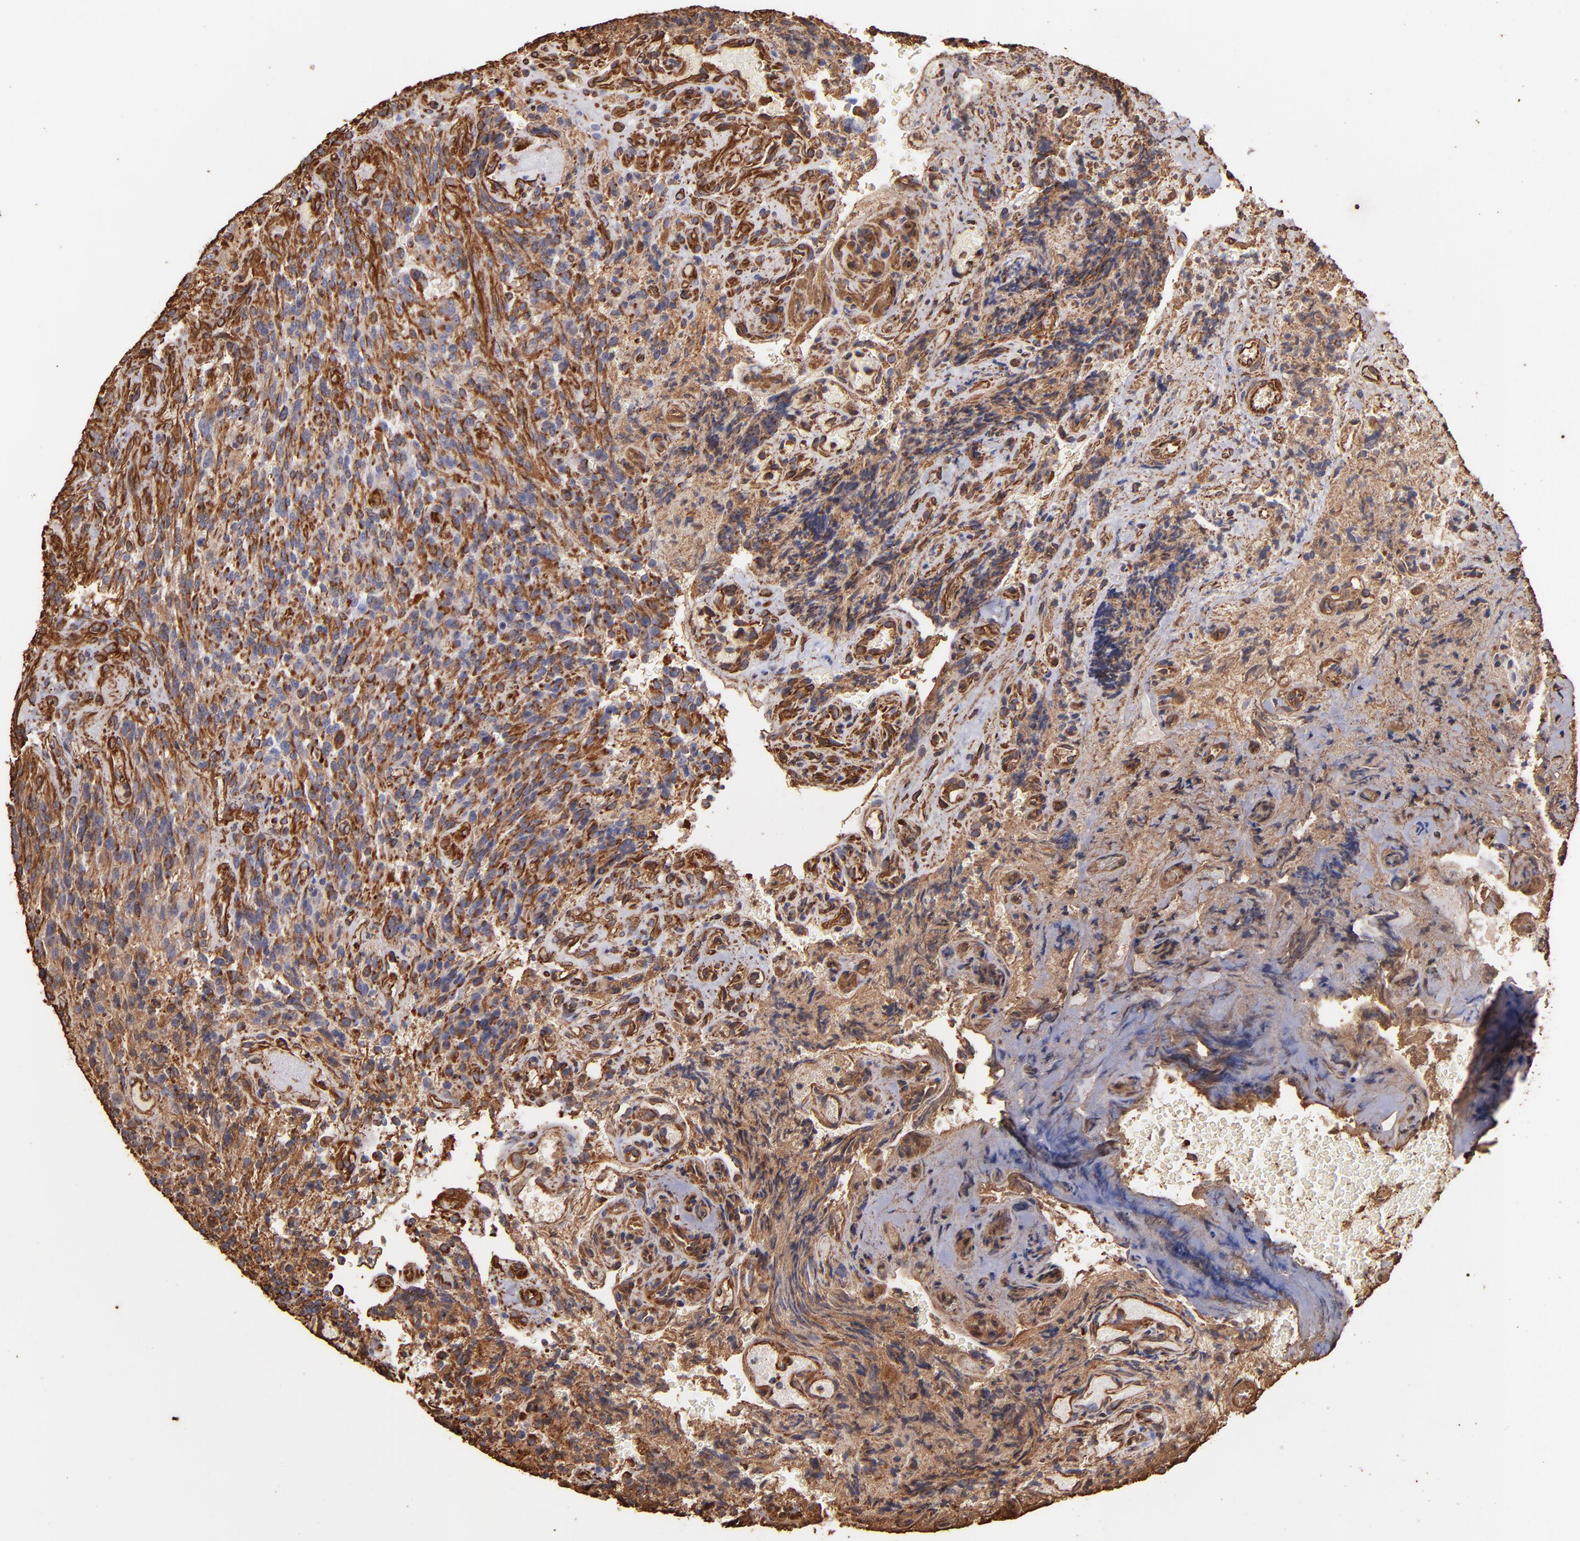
{"staining": {"intensity": "strong", "quantity": ">75%", "location": "cytoplasmic/membranous"}, "tissue": "glioma", "cell_type": "Tumor cells", "image_type": "cancer", "snomed": [{"axis": "morphology", "description": "Normal tissue, NOS"}, {"axis": "morphology", "description": "Glioma, malignant, High grade"}, {"axis": "topography", "description": "Cerebral cortex"}], "caption": "A brown stain labels strong cytoplasmic/membranous positivity of a protein in glioma tumor cells.", "gene": "VIM", "patient": {"sex": "male", "age": 56}}